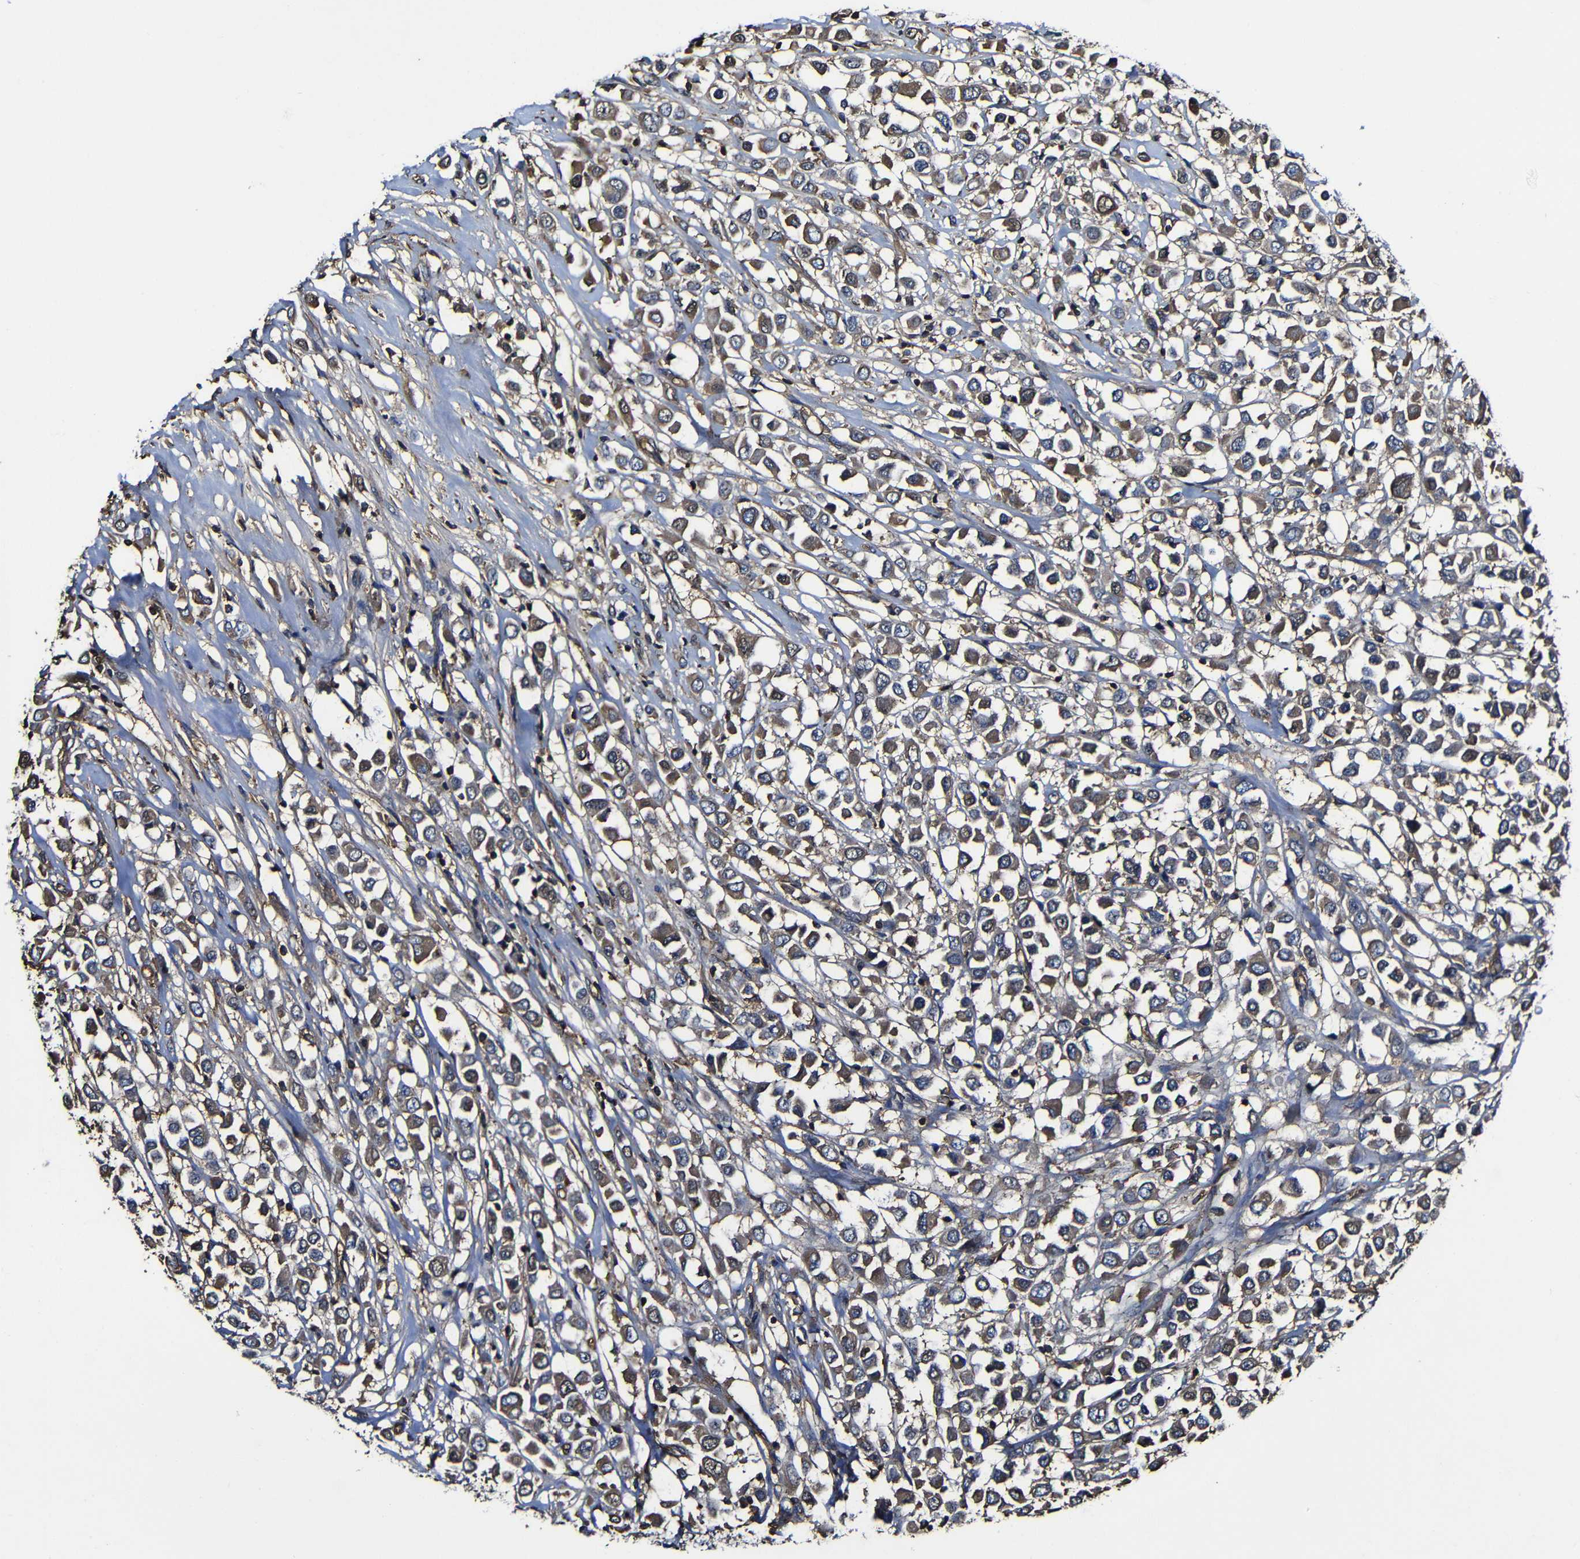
{"staining": {"intensity": "moderate", "quantity": ">75%", "location": "cytoplasmic/membranous"}, "tissue": "breast cancer", "cell_type": "Tumor cells", "image_type": "cancer", "snomed": [{"axis": "morphology", "description": "Duct carcinoma"}, {"axis": "topography", "description": "Breast"}], "caption": "High-power microscopy captured an immunohistochemistry micrograph of breast cancer, revealing moderate cytoplasmic/membranous positivity in about >75% of tumor cells.", "gene": "MSN", "patient": {"sex": "female", "age": 61}}